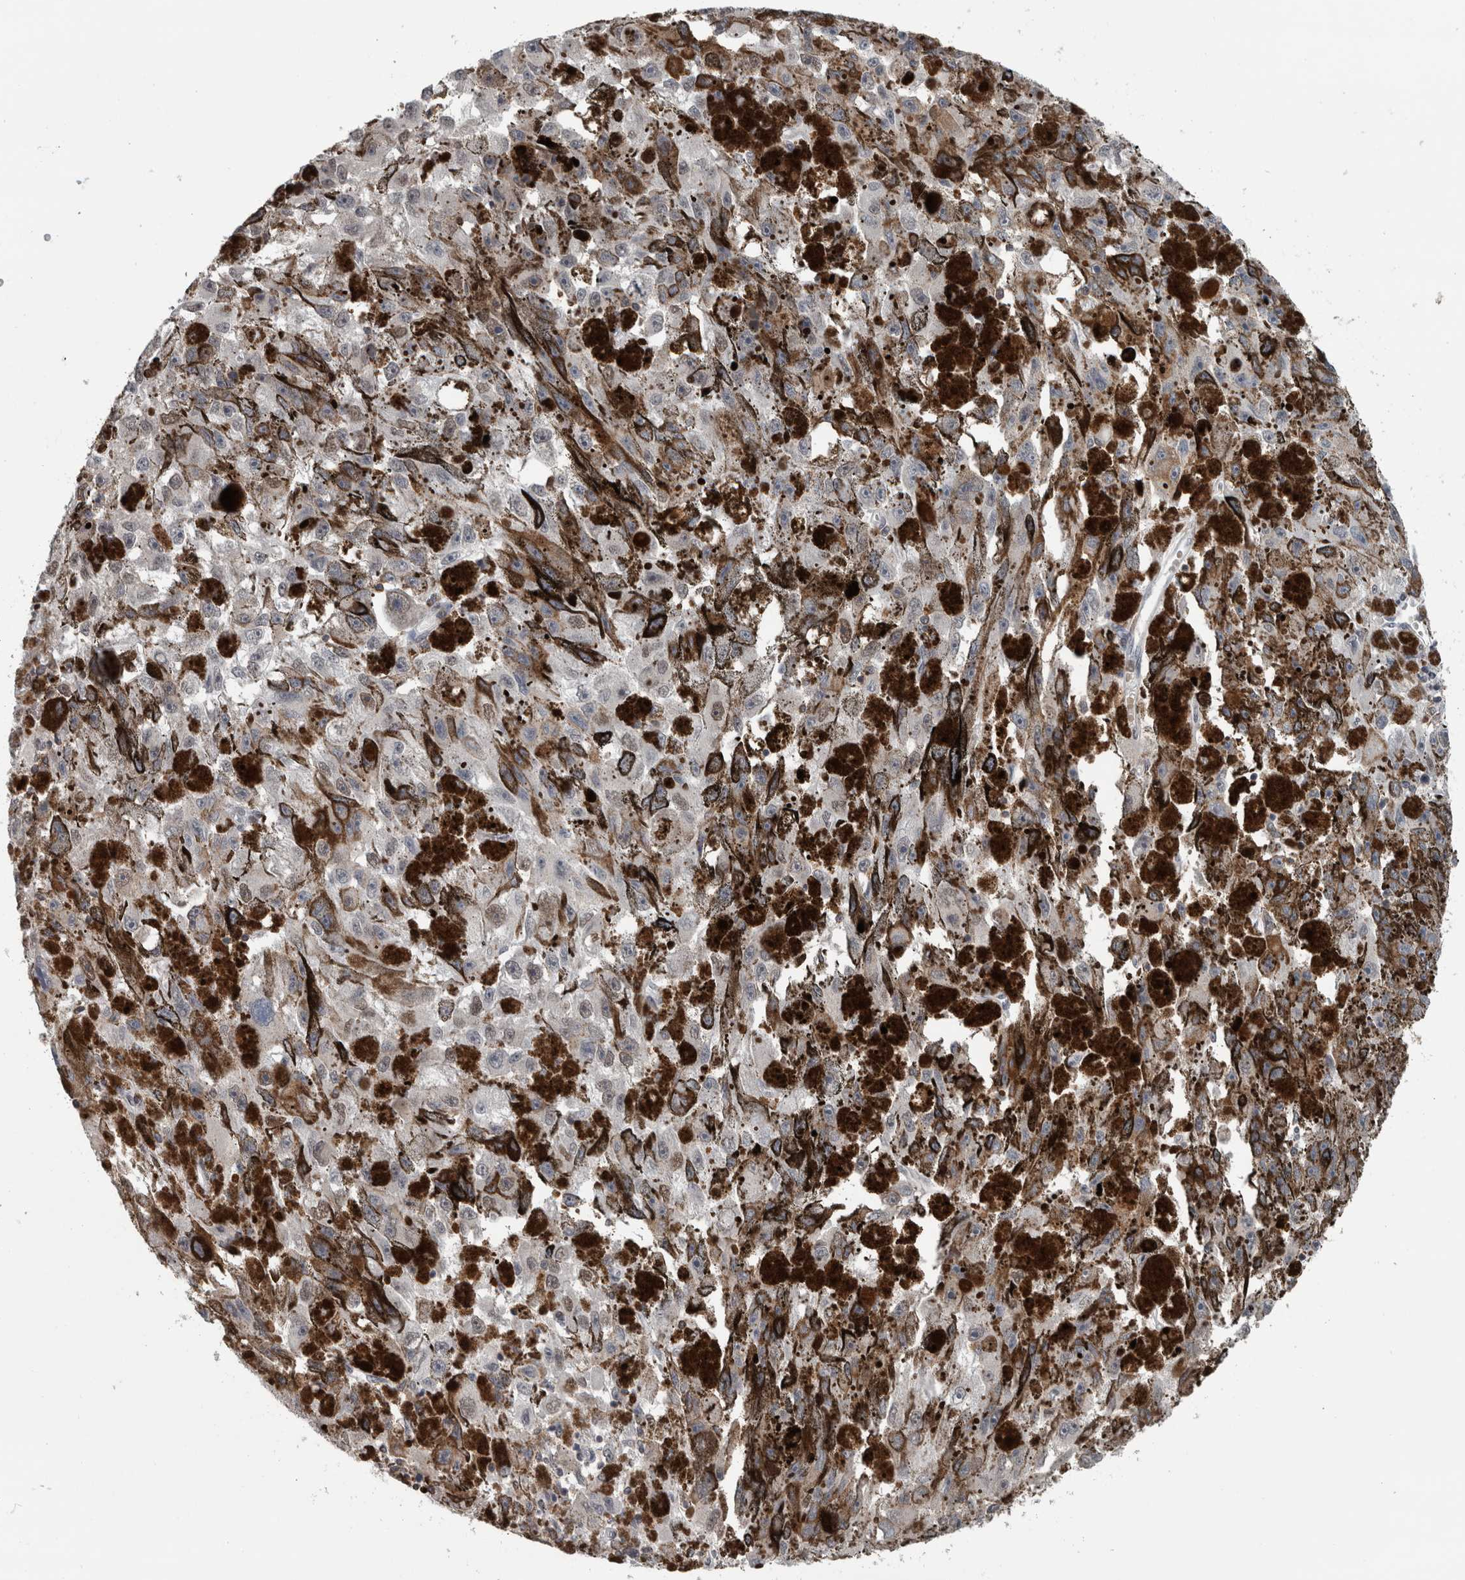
{"staining": {"intensity": "negative", "quantity": "none", "location": "none"}, "tissue": "melanoma", "cell_type": "Tumor cells", "image_type": "cancer", "snomed": [{"axis": "morphology", "description": "Malignant melanoma, NOS"}, {"axis": "topography", "description": "Skin"}], "caption": "High power microscopy image of an immunohistochemistry (IHC) micrograph of melanoma, revealing no significant expression in tumor cells.", "gene": "MAFF", "patient": {"sex": "female", "age": 104}}